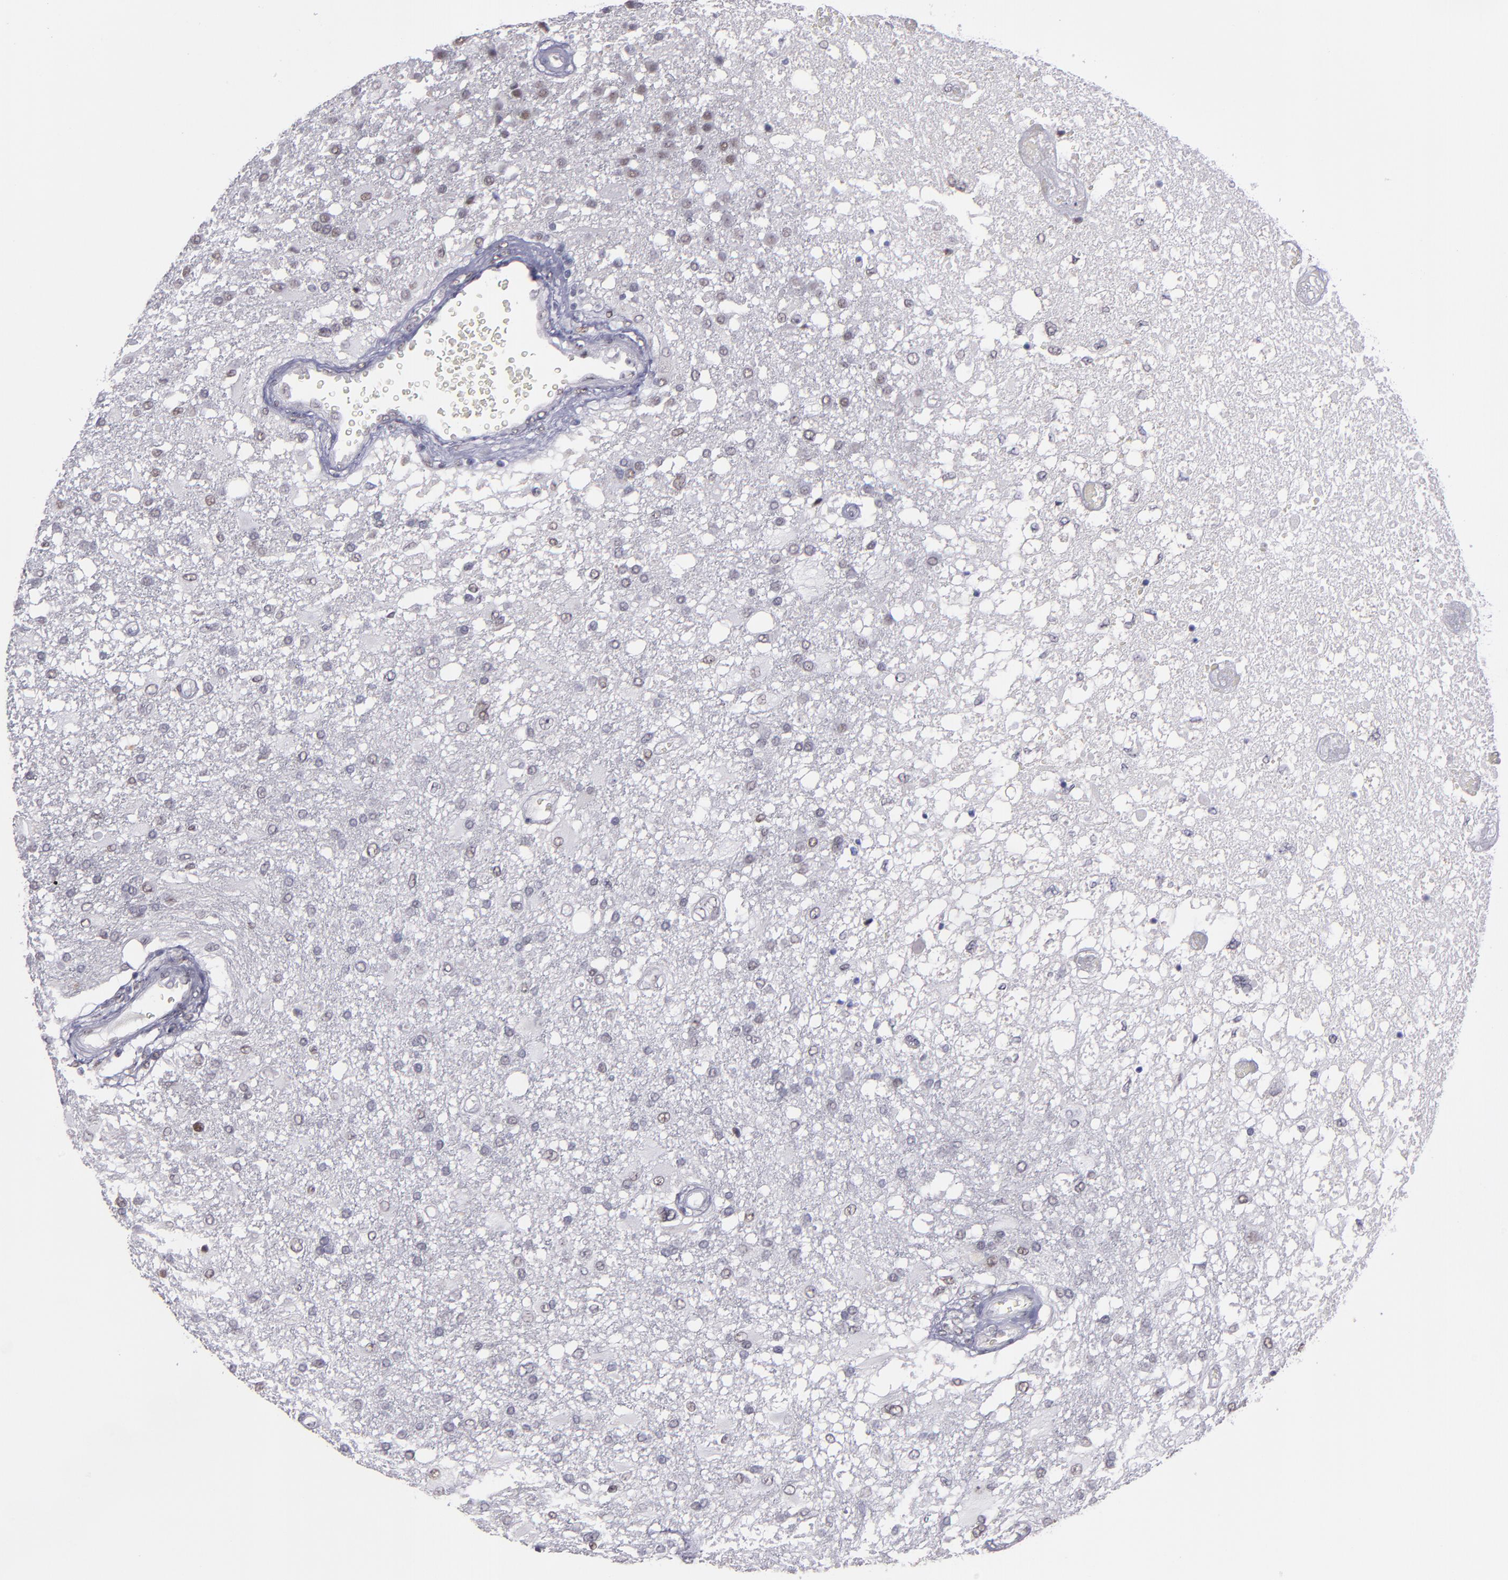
{"staining": {"intensity": "weak", "quantity": "<25%", "location": "nuclear"}, "tissue": "glioma", "cell_type": "Tumor cells", "image_type": "cancer", "snomed": [{"axis": "morphology", "description": "Glioma, malignant, High grade"}, {"axis": "topography", "description": "Cerebral cortex"}], "caption": "Immunohistochemistry (IHC) of human malignant glioma (high-grade) demonstrates no expression in tumor cells.", "gene": "OTUB2", "patient": {"sex": "male", "age": 79}}